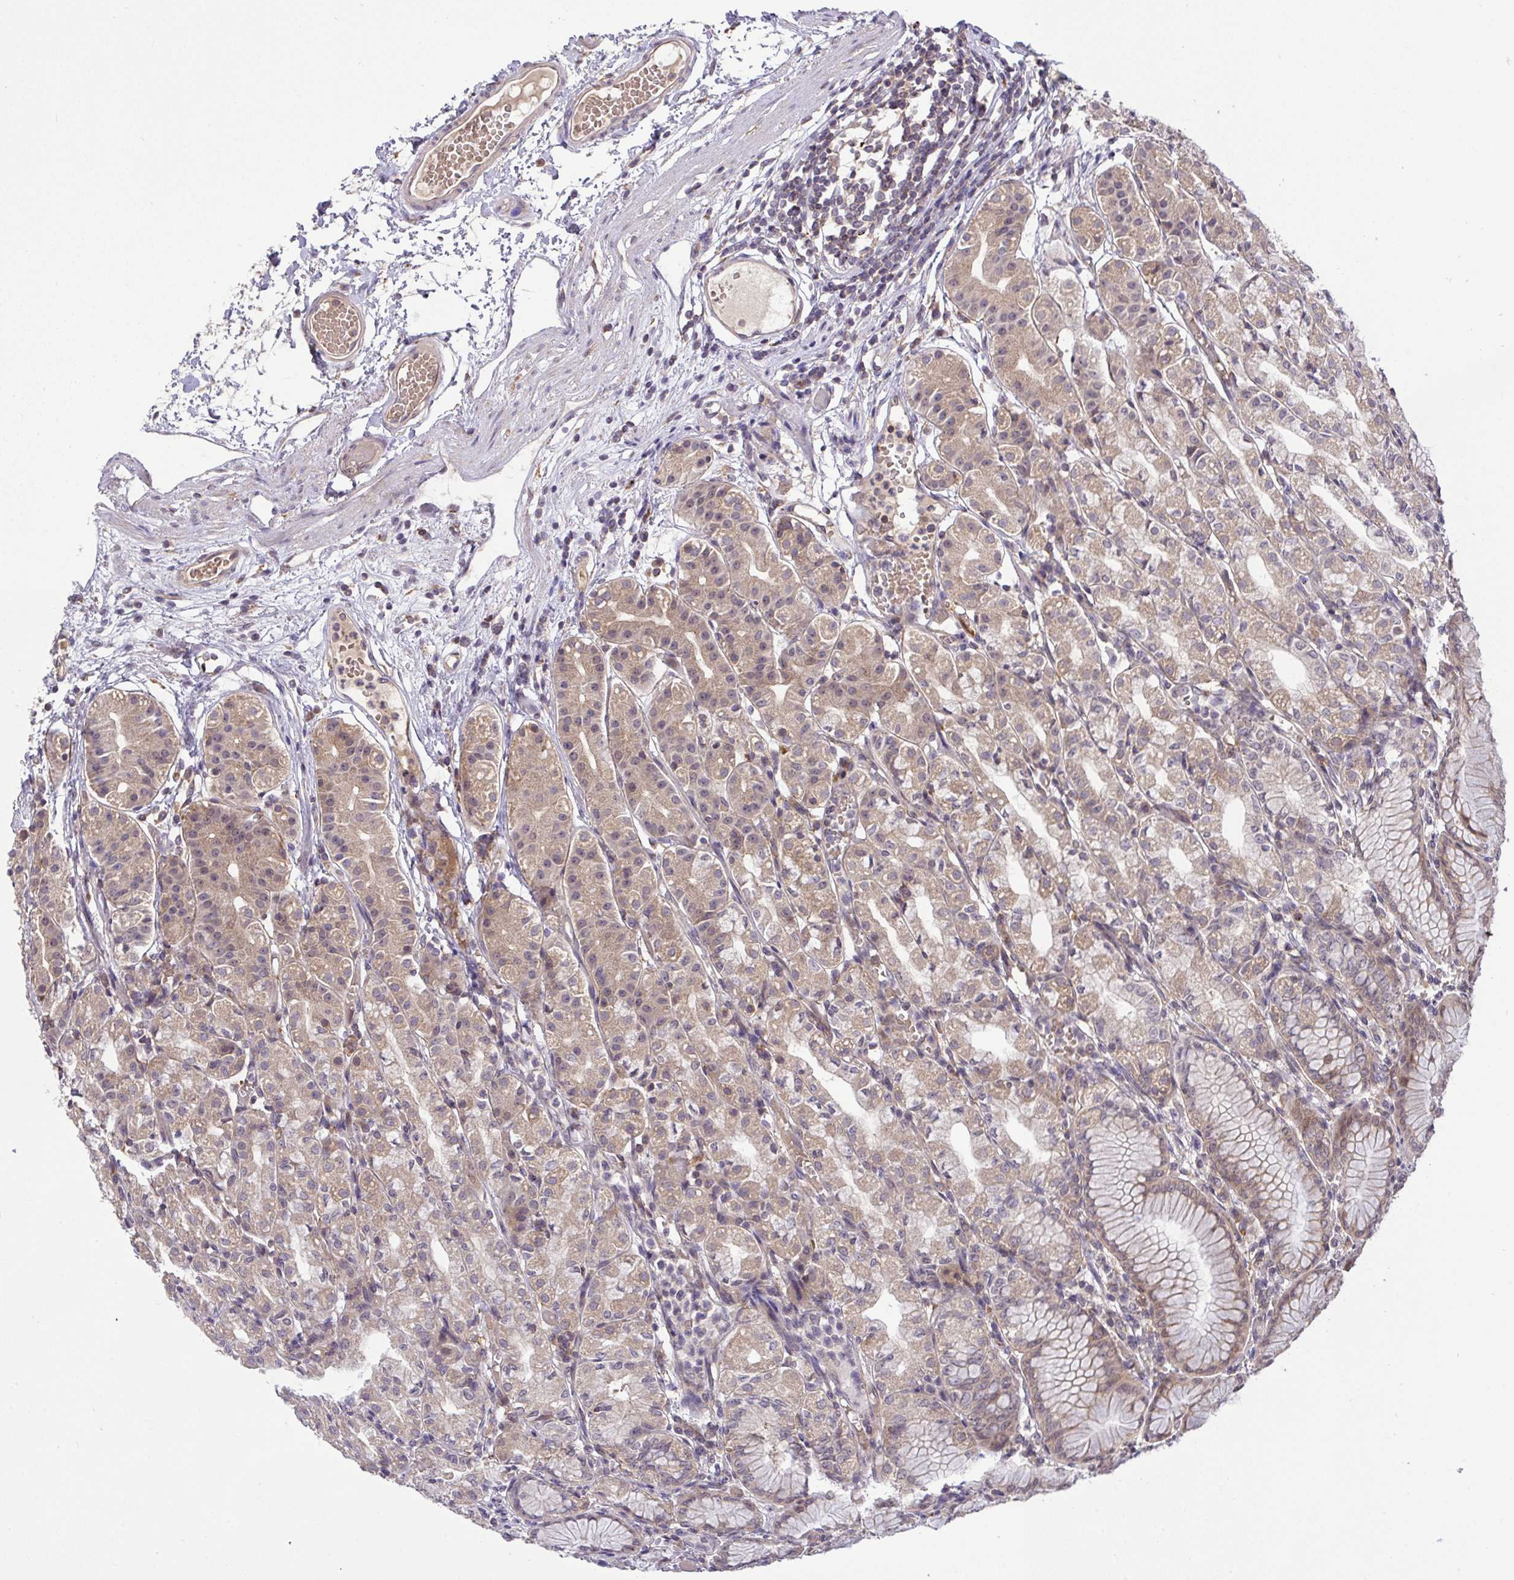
{"staining": {"intensity": "moderate", "quantity": "<25%", "location": "cytoplasmic/membranous,nuclear"}, "tissue": "stomach", "cell_type": "Glandular cells", "image_type": "normal", "snomed": [{"axis": "morphology", "description": "Normal tissue, NOS"}, {"axis": "topography", "description": "Stomach"}], "caption": "Immunohistochemistry photomicrograph of normal stomach stained for a protein (brown), which demonstrates low levels of moderate cytoplasmic/membranous,nuclear expression in about <25% of glandular cells.", "gene": "SLC9A6", "patient": {"sex": "female", "age": 57}}